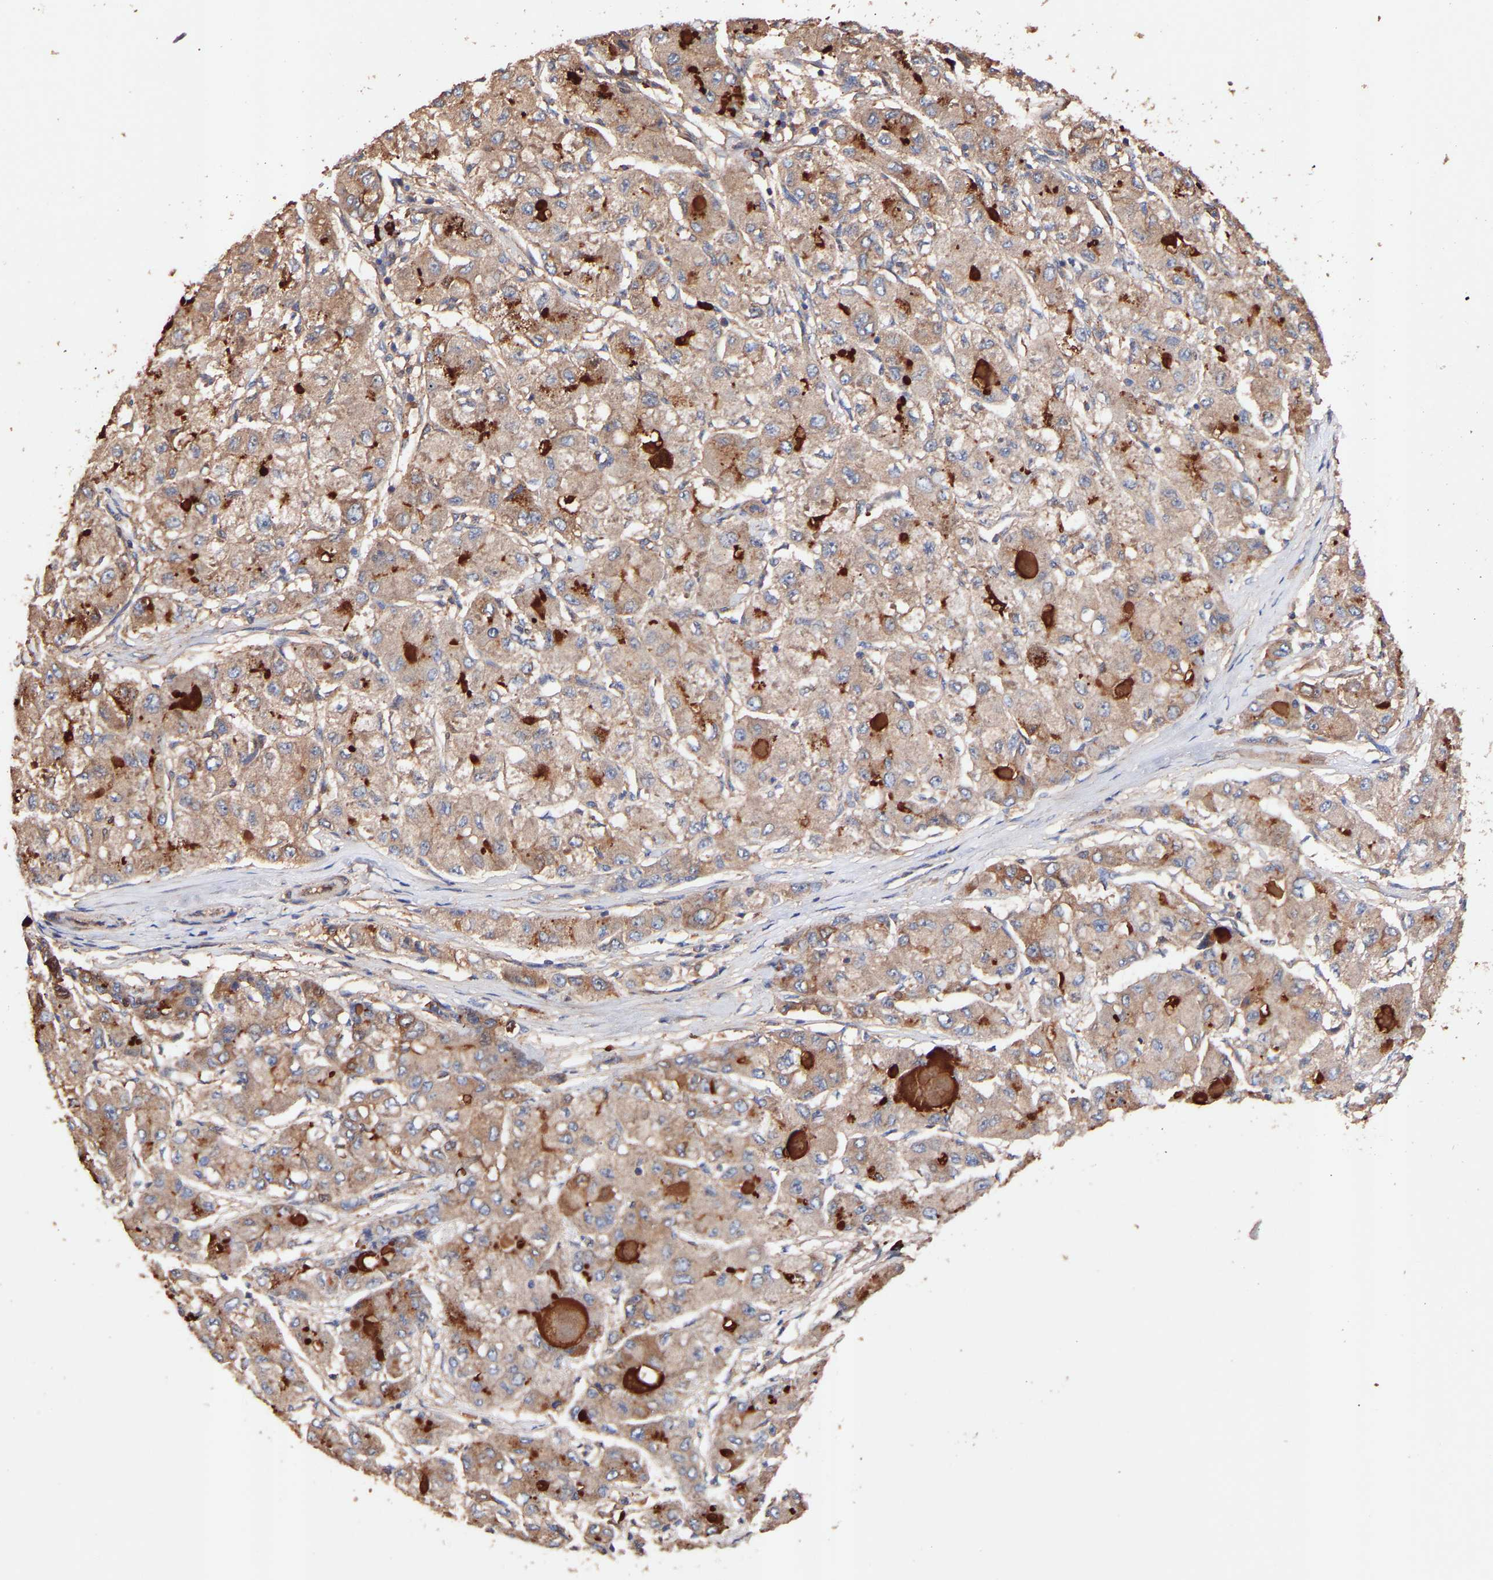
{"staining": {"intensity": "weak", "quantity": ">75%", "location": "cytoplasmic/membranous"}, "tissue": "liver cancer", "cell_type": "Tumor cells", "image_type": "cancer", "snomed": [{"axis": "morphology", "description": "Carcinoma, Hepatocellular, NOS"}, {"axis": "topography", "description": "Liver"}], "caption": "There is low levels of weak cytoplasmic/membranous staining in tumor cells of liver hepatocellular carcinoma, as demonstrated by immunohistochemical staining (brown color).", "gene": "TMEM268", "patient": {"sex": "male", "age": 80}}